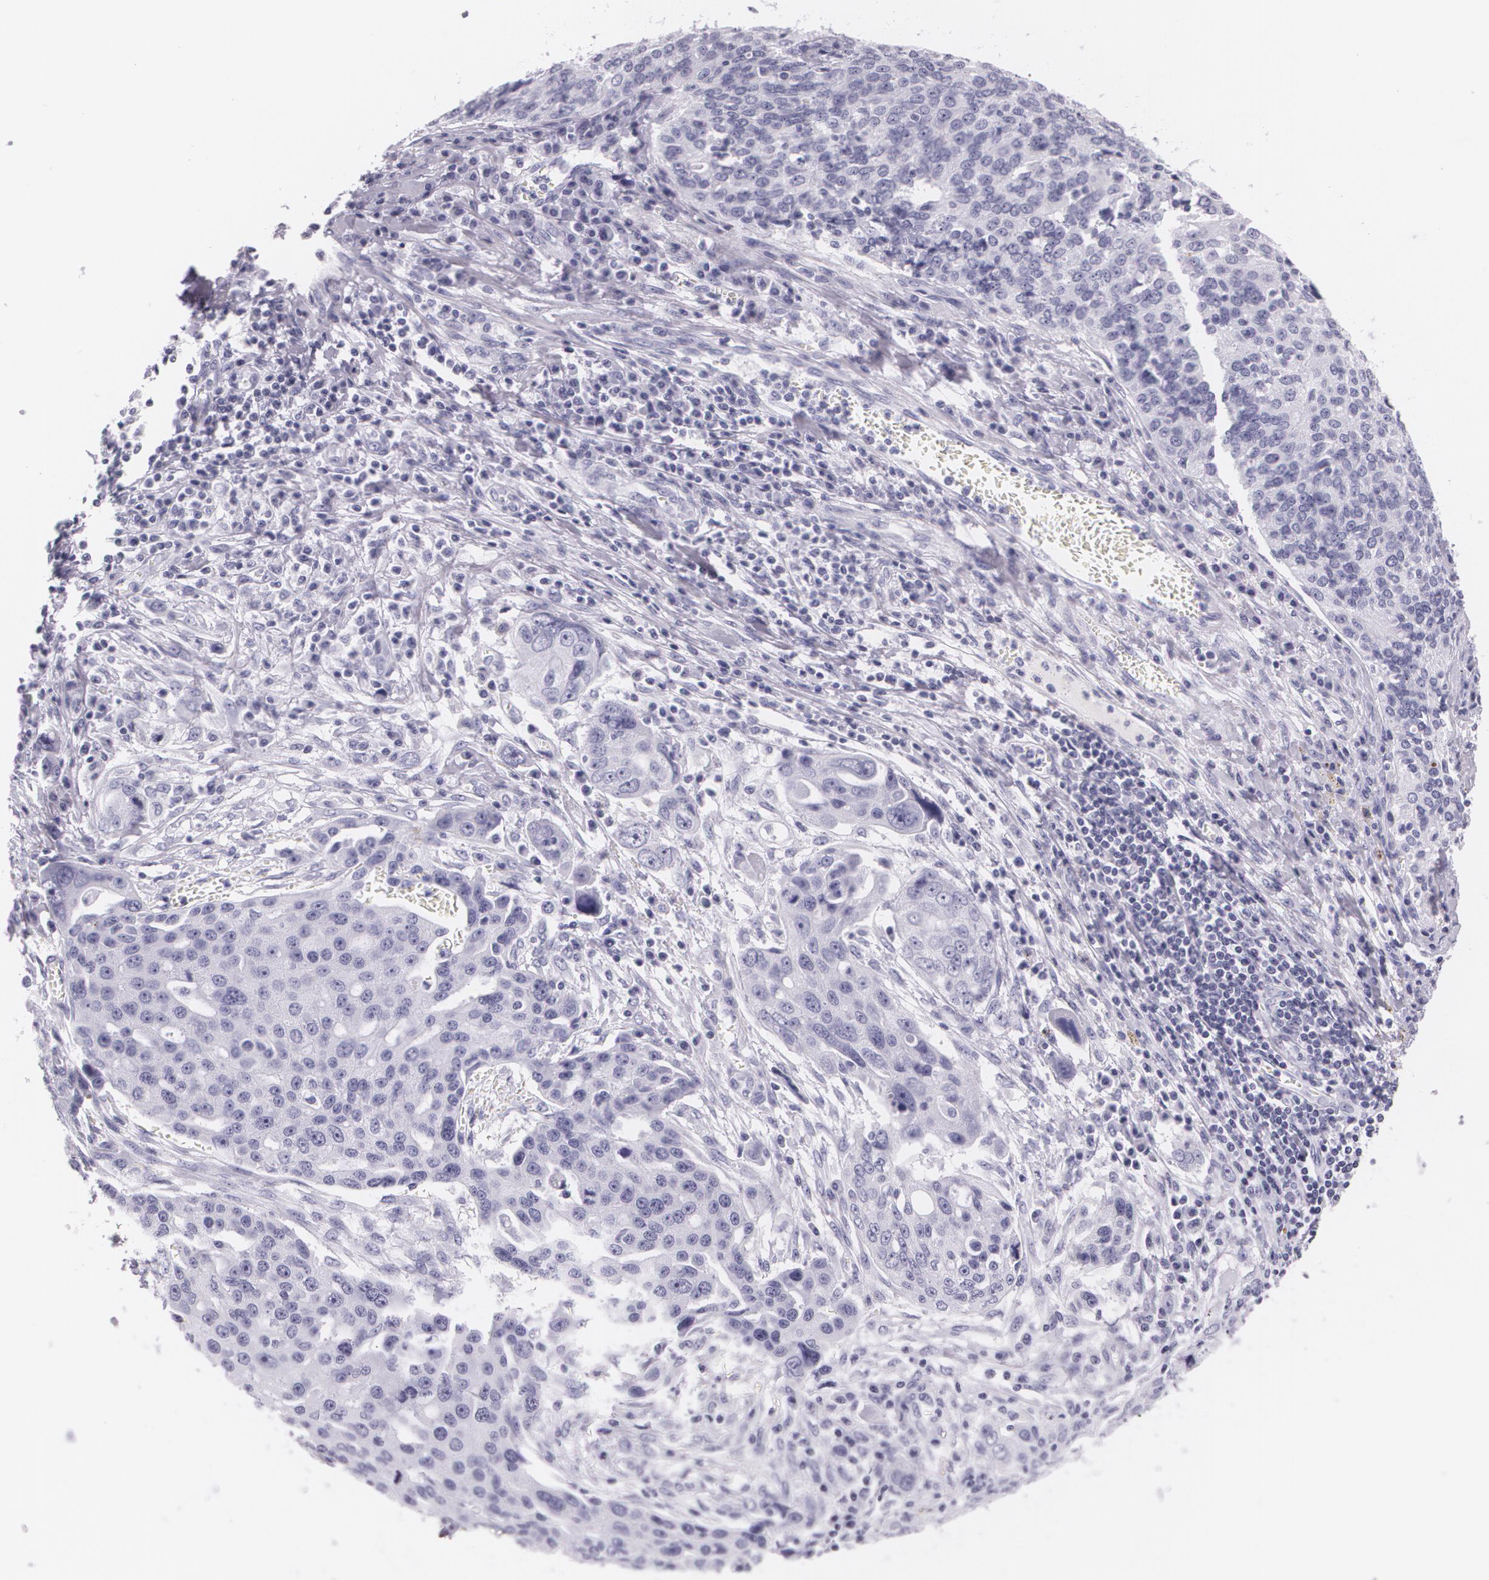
{"staining": {"intensity": "negative", "quantity": "none", "location": "none"}, "tissue": "ovarian cancer", "cell_type": "Tumor cells", "image_type": "cancer", "snomed": [{"axis": "morphology", "description": "Carcinoma, endometroid"}, {"axis": "topography", "description": "Ovary"}], "caption": "Tumor cells are negative for brown protein staining in ovarian endometroid carcinoma.", "gene": "DLG4", "patient": {"sex": "female", "age": 75}}